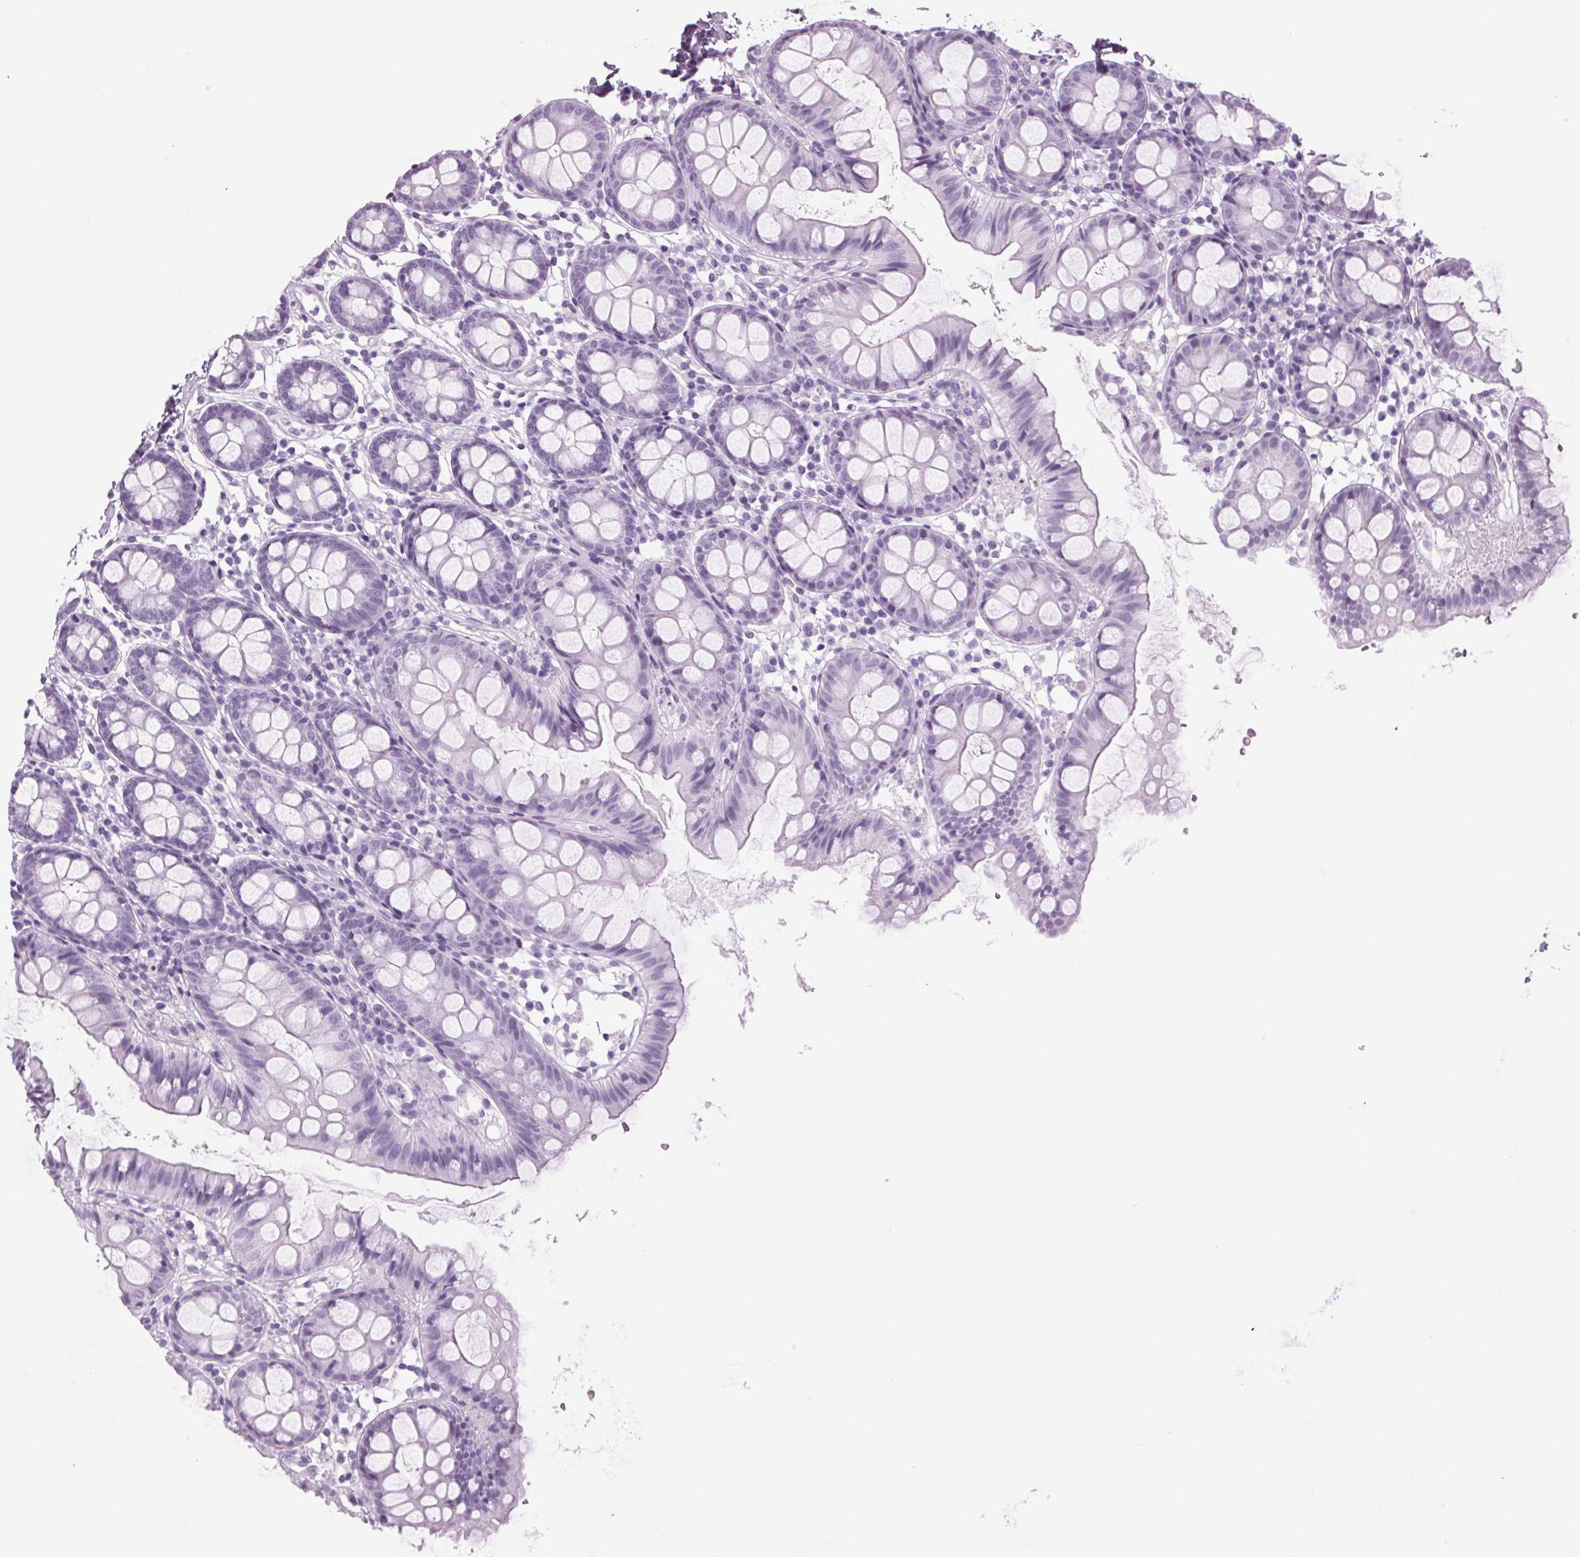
{"staining": {"intensity": "negative", "quantity": "none", "location": "none"}, "tissue": "colon", "cell_type": "Endothelial cells", "image_type": "normal", "snomed": [{"axis": "morphology", "description": "Normal tissue, NOS"}, {"axis": "topography", "description": "Colon"}], "caption": "A histopathology image of colon stained for a protein reveals no brown staining in endothelial cells.", "gene": "PPP1R1A", "patient": {"sex": "female", "age": 84}}